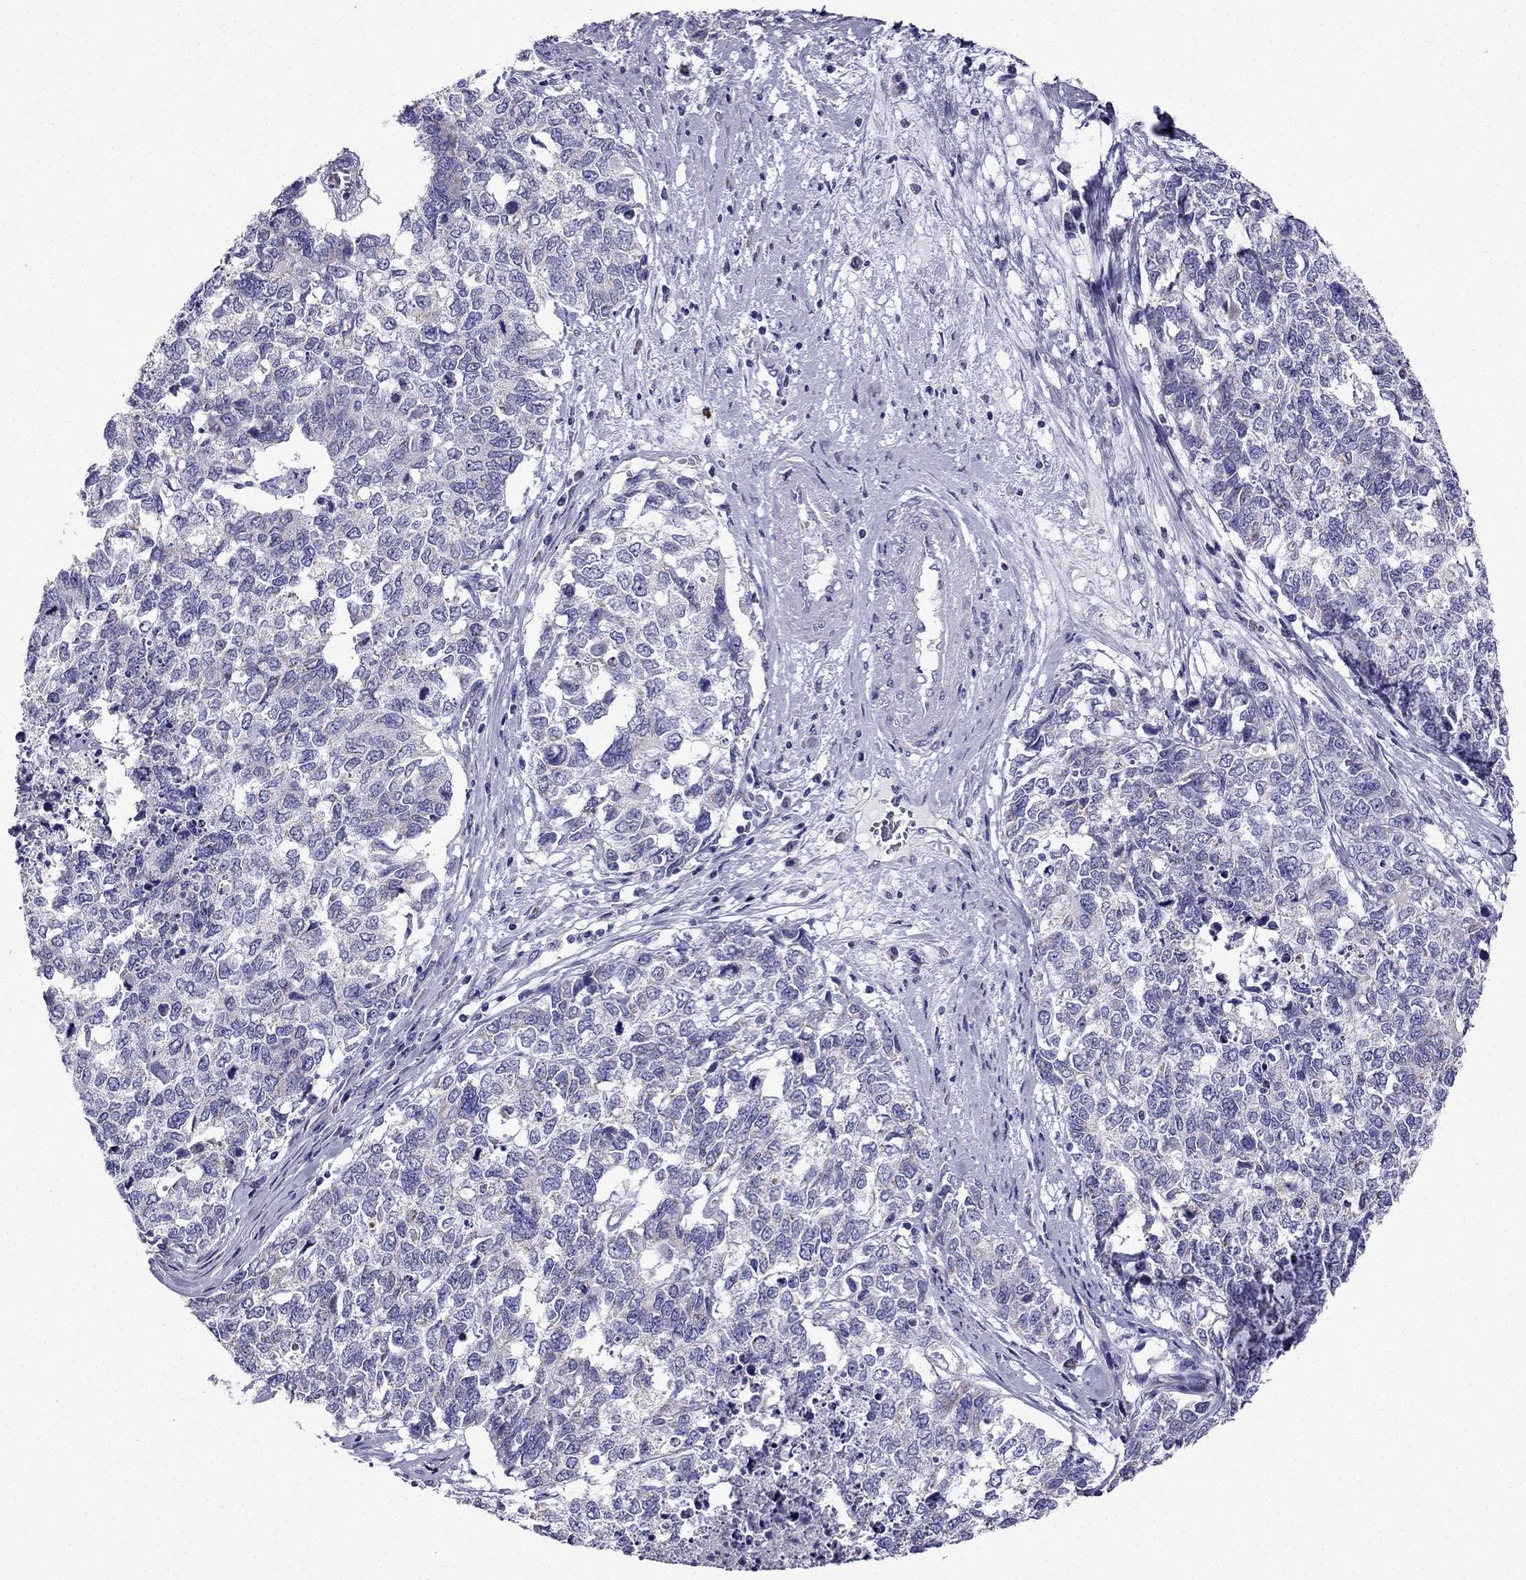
{"staining": {"intensity": "negative", "quantity": "none", "location": "none"}, "tissue": "cervical cancer", "cell_type": "Tumor cells", "image_type": "cancer", "snomed": [{"axis": "morphology", "description": "Squamous cell carcinoma, NOS"}, {"axis": "topography", "description": "Cervix"}], "caption": "Immunohistochemistry (IHC) image of neoplastic tissue: cervical cancer (squamous cell carcinoma) stained with DAB demonstrates no significant protein expression in tumor cells.", "gene": "KIF5A", "patient": {"sex": "female", "age": 63}}